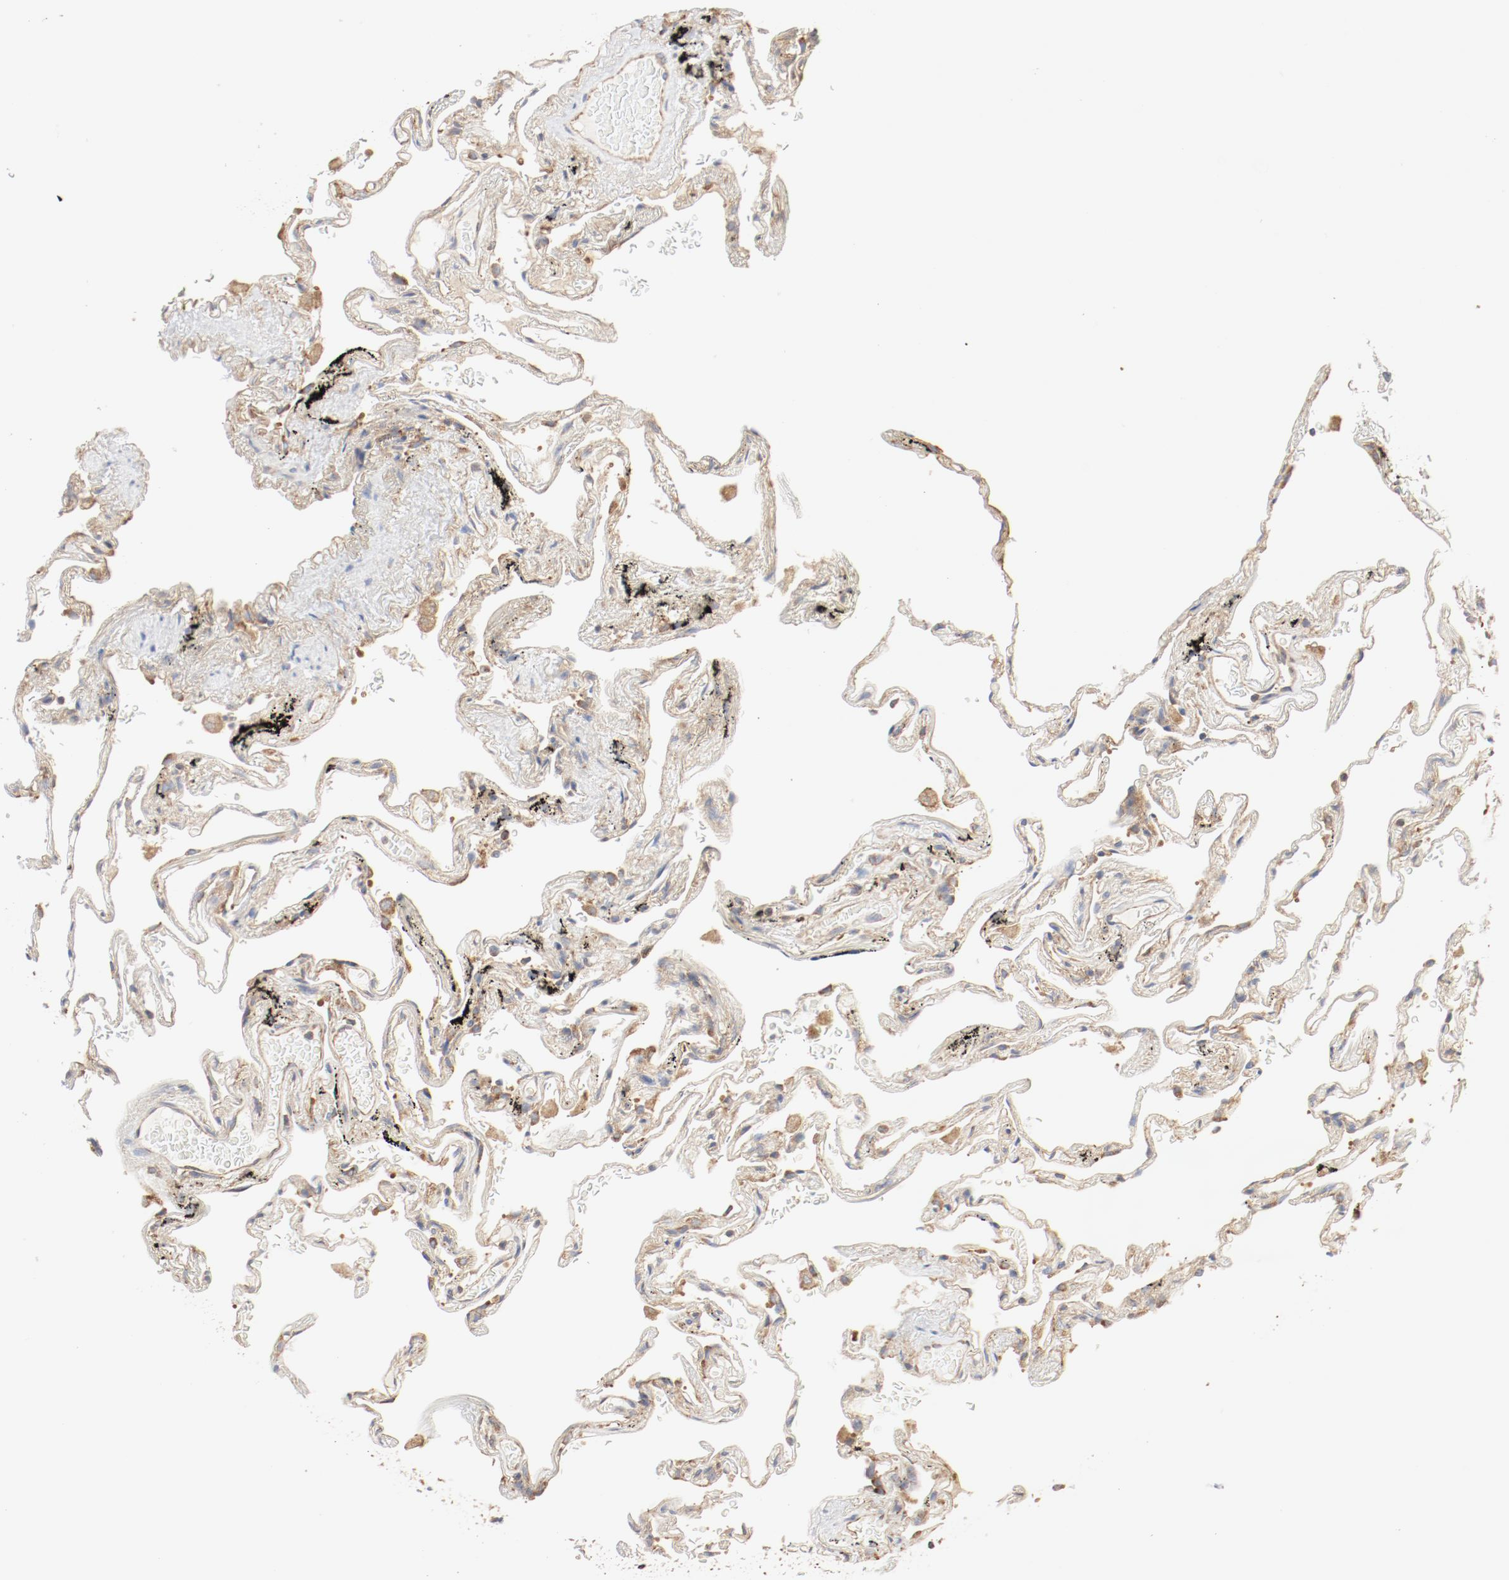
{"staining": {"intensity": "moderate", "quantity": ">75%", "location": "cytoplasmic/membranous"}, "tissue": "lung", "cell_type": "Alveolar cells", "image_type": "normal", "snomed": [{"axis": "morphology", "description": "Normal tissue, NOS"}, {"axis": "morphology", "description": "Inflammation, NOS"}, {"axis": "topography", "description": "Lung"}], "caption": "Protein staining by immunohistochemistry demonstrates moderate cytoplasmic/membranous staining in about >75% of alveolar cells in benign lung. (DAB IHC, brown staining for protein, blue staining for nuclei).", "gene": "RPS6", "patient": {"sex": "male", "age": 69}}